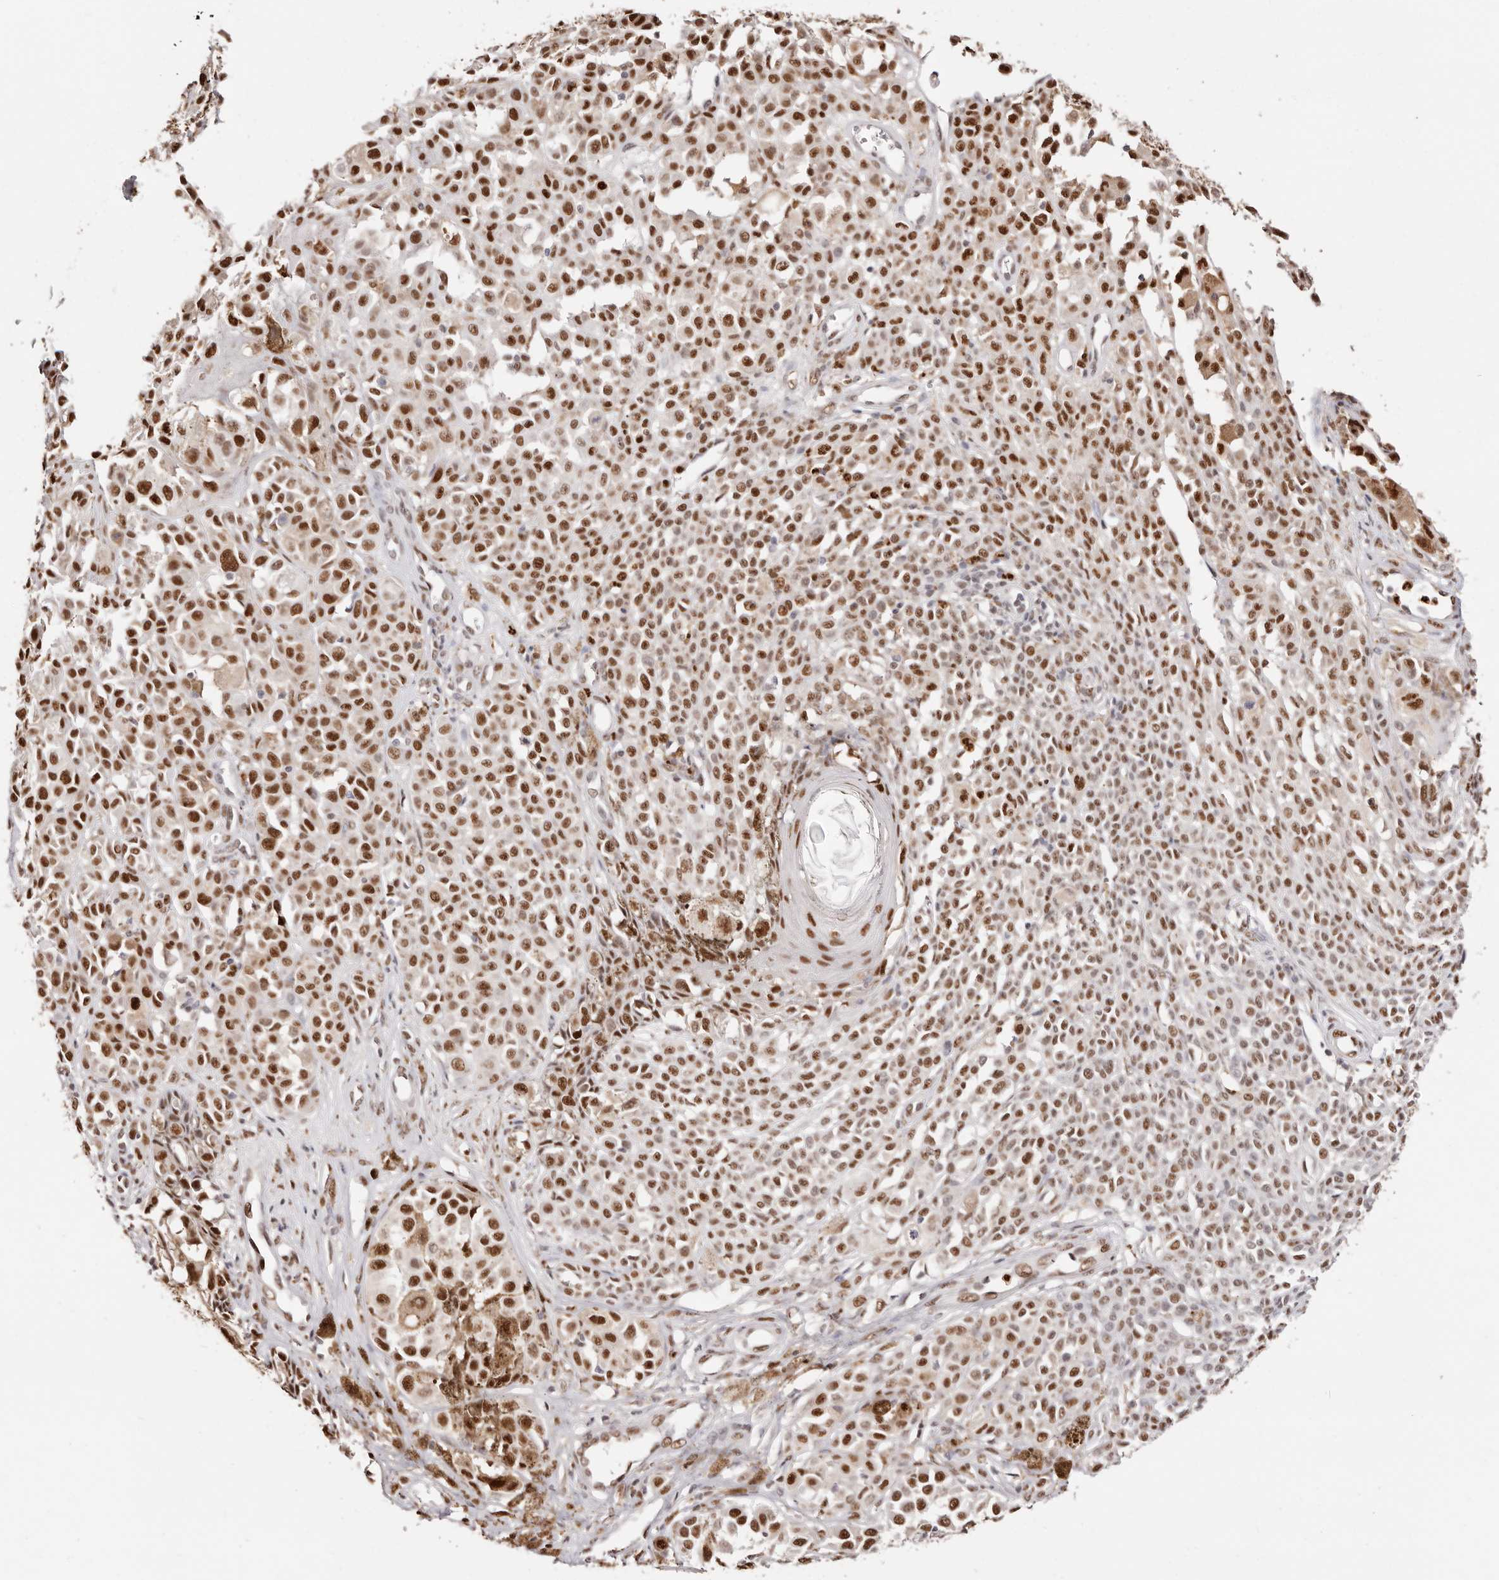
{"staining": {"intensity": "moderate", "quantity": ">75%", "location": "nuclear"}, "tissue": "melanoma", "cell_type": "Tumor cells", "image_type": "cancer", "snomed": [{"axis": "morphology", "description": "Malignant melanoma, NOS"}, {"axis": "topography", "description": "Skin of leg"}], "caption": "Protein analysis of malignant melanoma tissue demonstrates moderate nuclear expression in approximately >75% of tumor cells.", "gene": "TKT", "patient": {"sex": "female", "age": 72}}